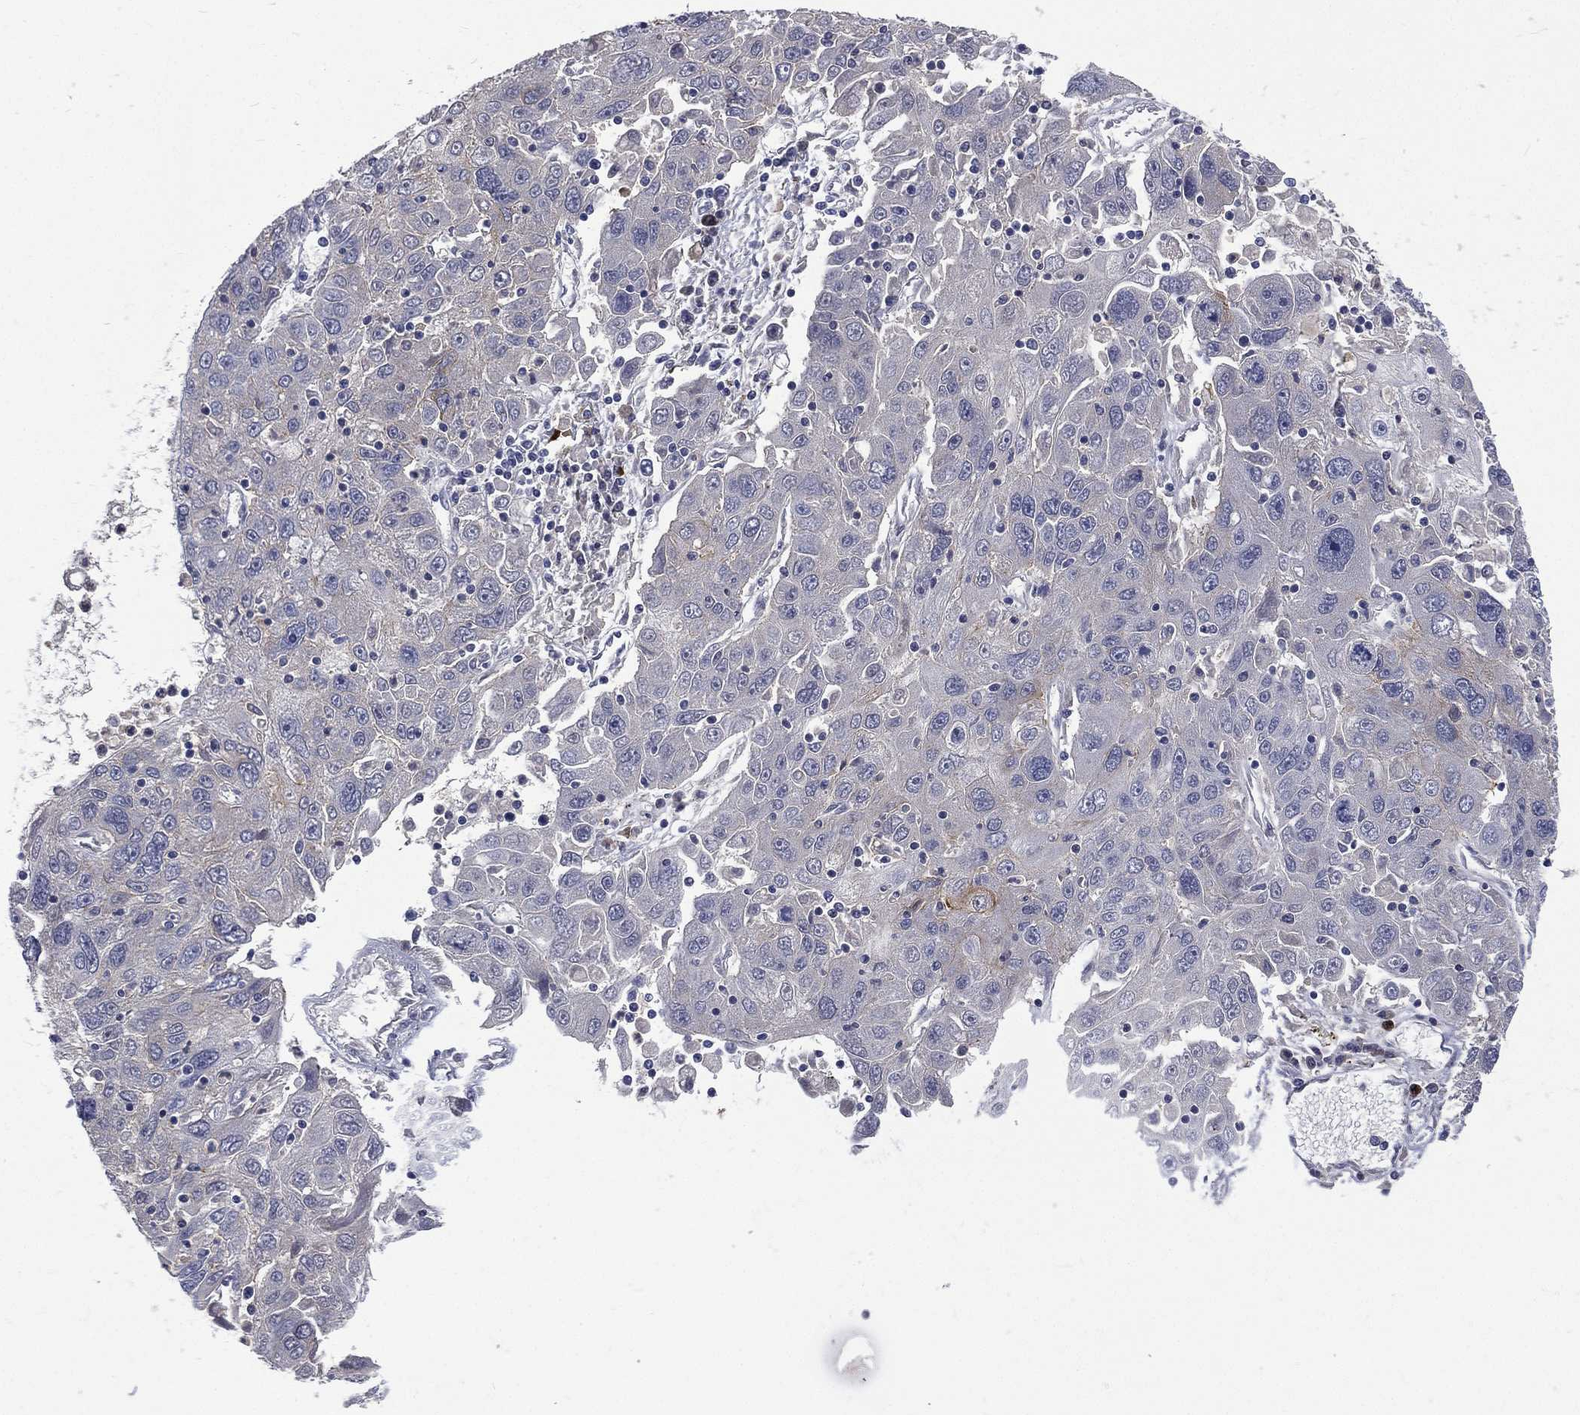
{"staining": {"intensity": "negative", "quantity": "none", "location": "none"}, "tissue": "stomach cancer", "cell_type": "Tumor cells", "image_type": "cancer", "snomed": [{"axis": "morphology", "description": "Adenocarcinoma, NOS"}, {"axis": "topography", "description": "Stomach"}], "caption": "Protein analysis of stomach cancer (adenocarcinoma) demonstrates no significant expression in tumor cells. (Brightfield microscopy of DAB immunohistochemistry at high magnification).", "gene": "CA12", "patient": {"sex": "male", "age": 56}}